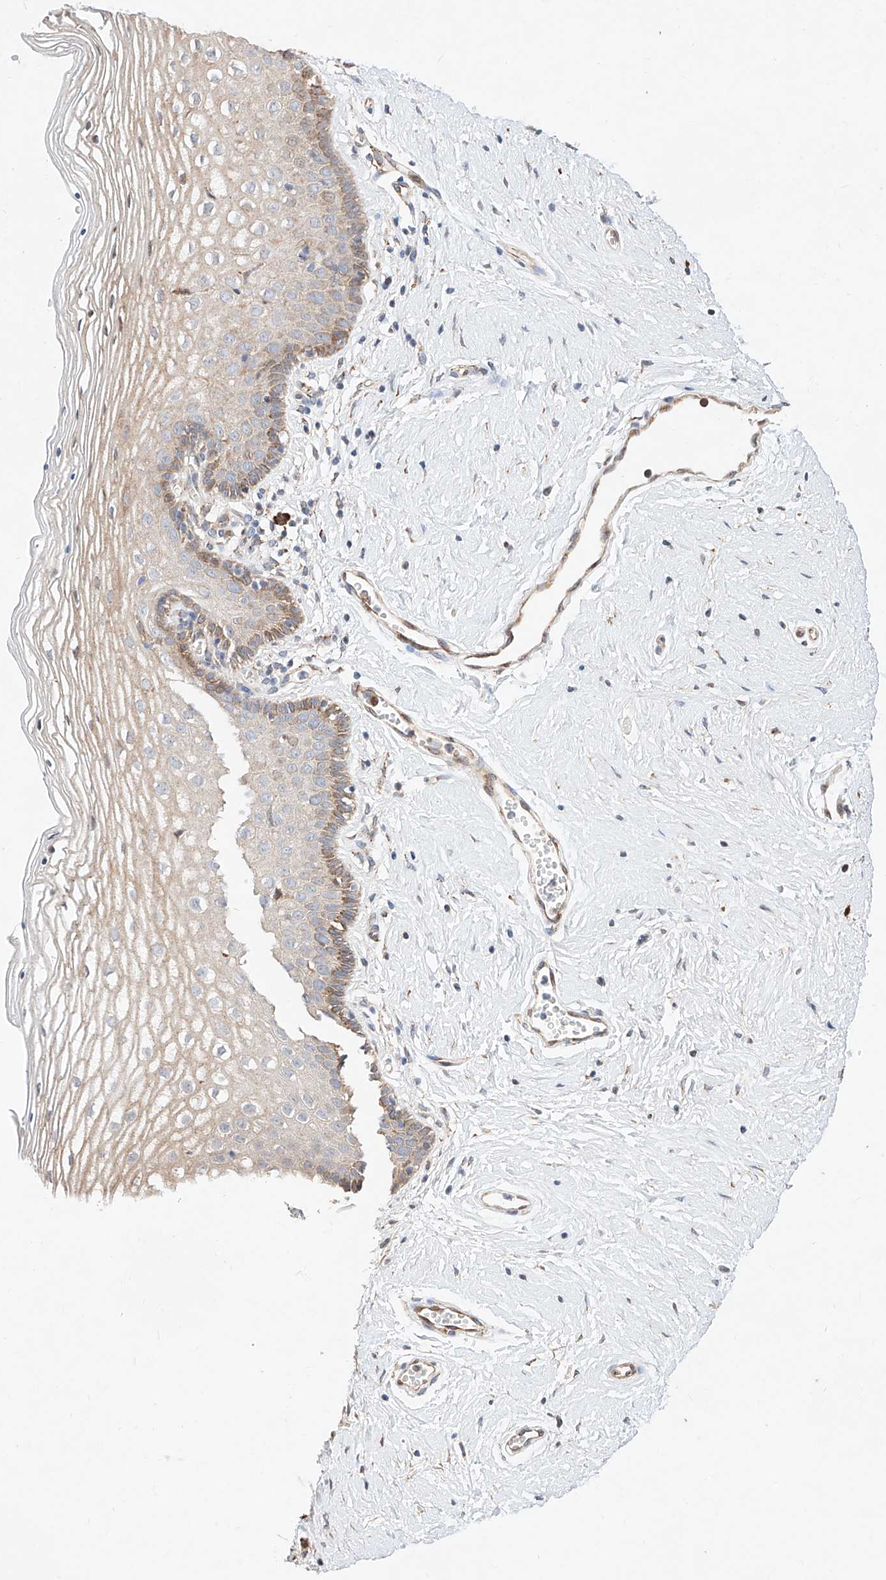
{"staining": {"intensity": "moderate", "quantity": ">75%", "location": "cytoplasmic/membranous"}, "tissue": "vagina", "cell_type": "Squamous epithelial cells", "image_type": "normal", "snomed": [{"axis": "morphology", "description": "Normal tissue, NOS"}, {"axis": "topography", "description": "Vagina"}], "caption": "Human vagina stained for a protein (brown) demonstrates moderate cytoplasmic/membranous positive expression in about >75% of squamous epithelial cells.", "gene": "ATP9B", "patient": {"sex": "female", "age": 32}}